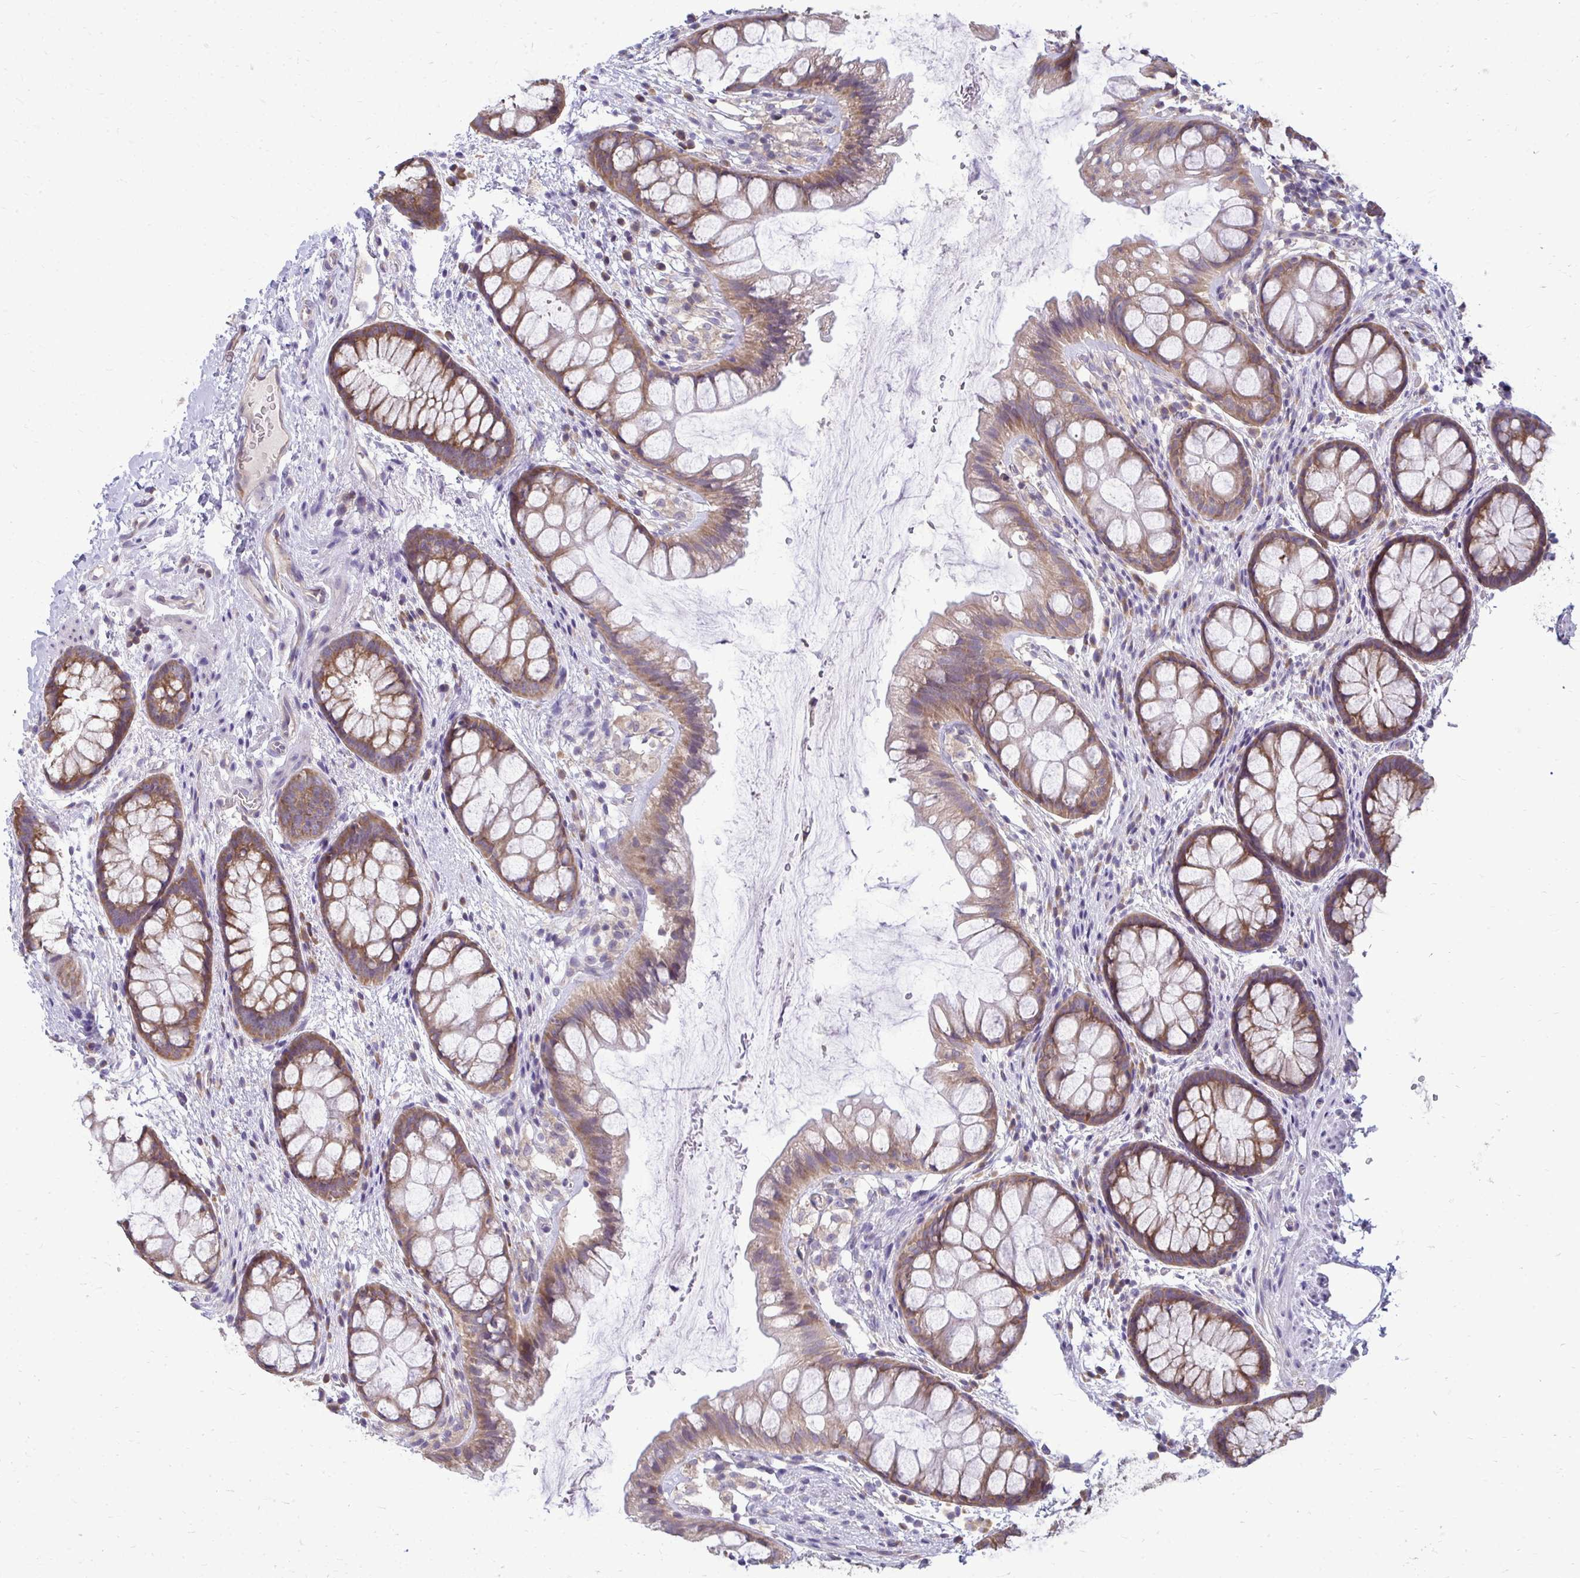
{"staining": {"intensity": "moderate", "quantity": ">75%", "location": "cytoplasmic/membranous"}, "tissue": "rectum", "cell_type": "Glandular cells", "image_type": "normal", "snomed": [{"axis": "morphology", "description": "Normal tissue, NOS"}, {"axis": "topography", "description": "Rectum"}], "caption": "Immunohistochemical staining of unremarkable human rectum displays >75% levels of moderate cytoplasmic/membranous protein expression in about >75% of glandular cells. (Brightfield microscopy of DAB IHC at high magnification).", "gene": "RPLP2", "patient": {"sex": "female", "age": 62}}